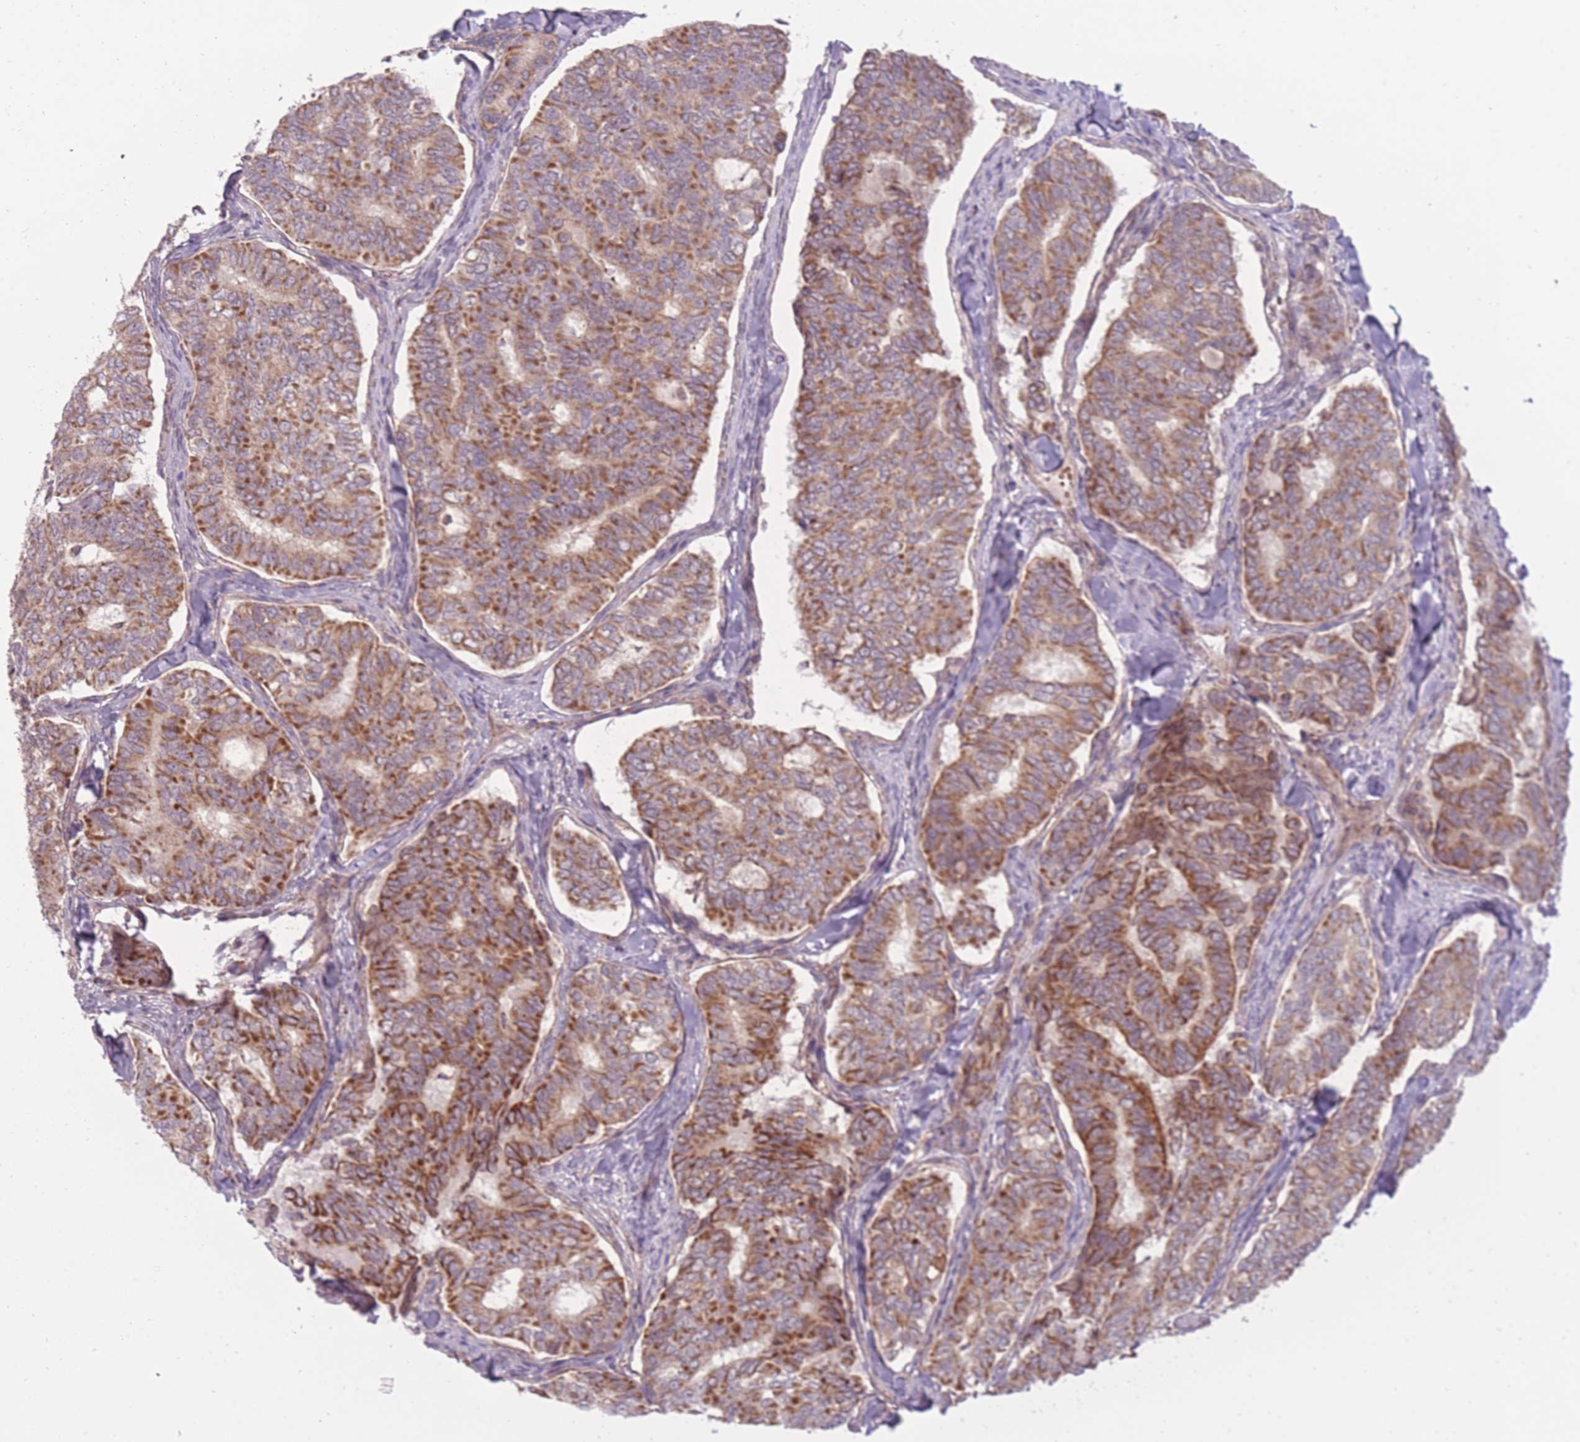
{"staining": {"intensity": "moderate", "quantity": ">75%", "location": "cytoplasmic/membranous"}, "tissue": "thyroid cancer", "cell_type": "Tumor cells", "image_type": "cancer", "snomed": [{"axis": "morphology", "description": "Papillary adenocarcinoma, NOS"}, {"axis": "topography", "description": "Thyroid gland"}], "caption": "Immunohistochemistry (IHC) histopathology image of neoplastic tissue: thyroid papillary adenocarcinoma stained using IHC displays medium levels of moderate protein expression localized specifically in the cytoplasmic/membranous of tumor cells, appearing as a cytoplasmic/membranous brown color.", "gene": "LIN7C", "patient": {"sex": "female", "age": 35}}